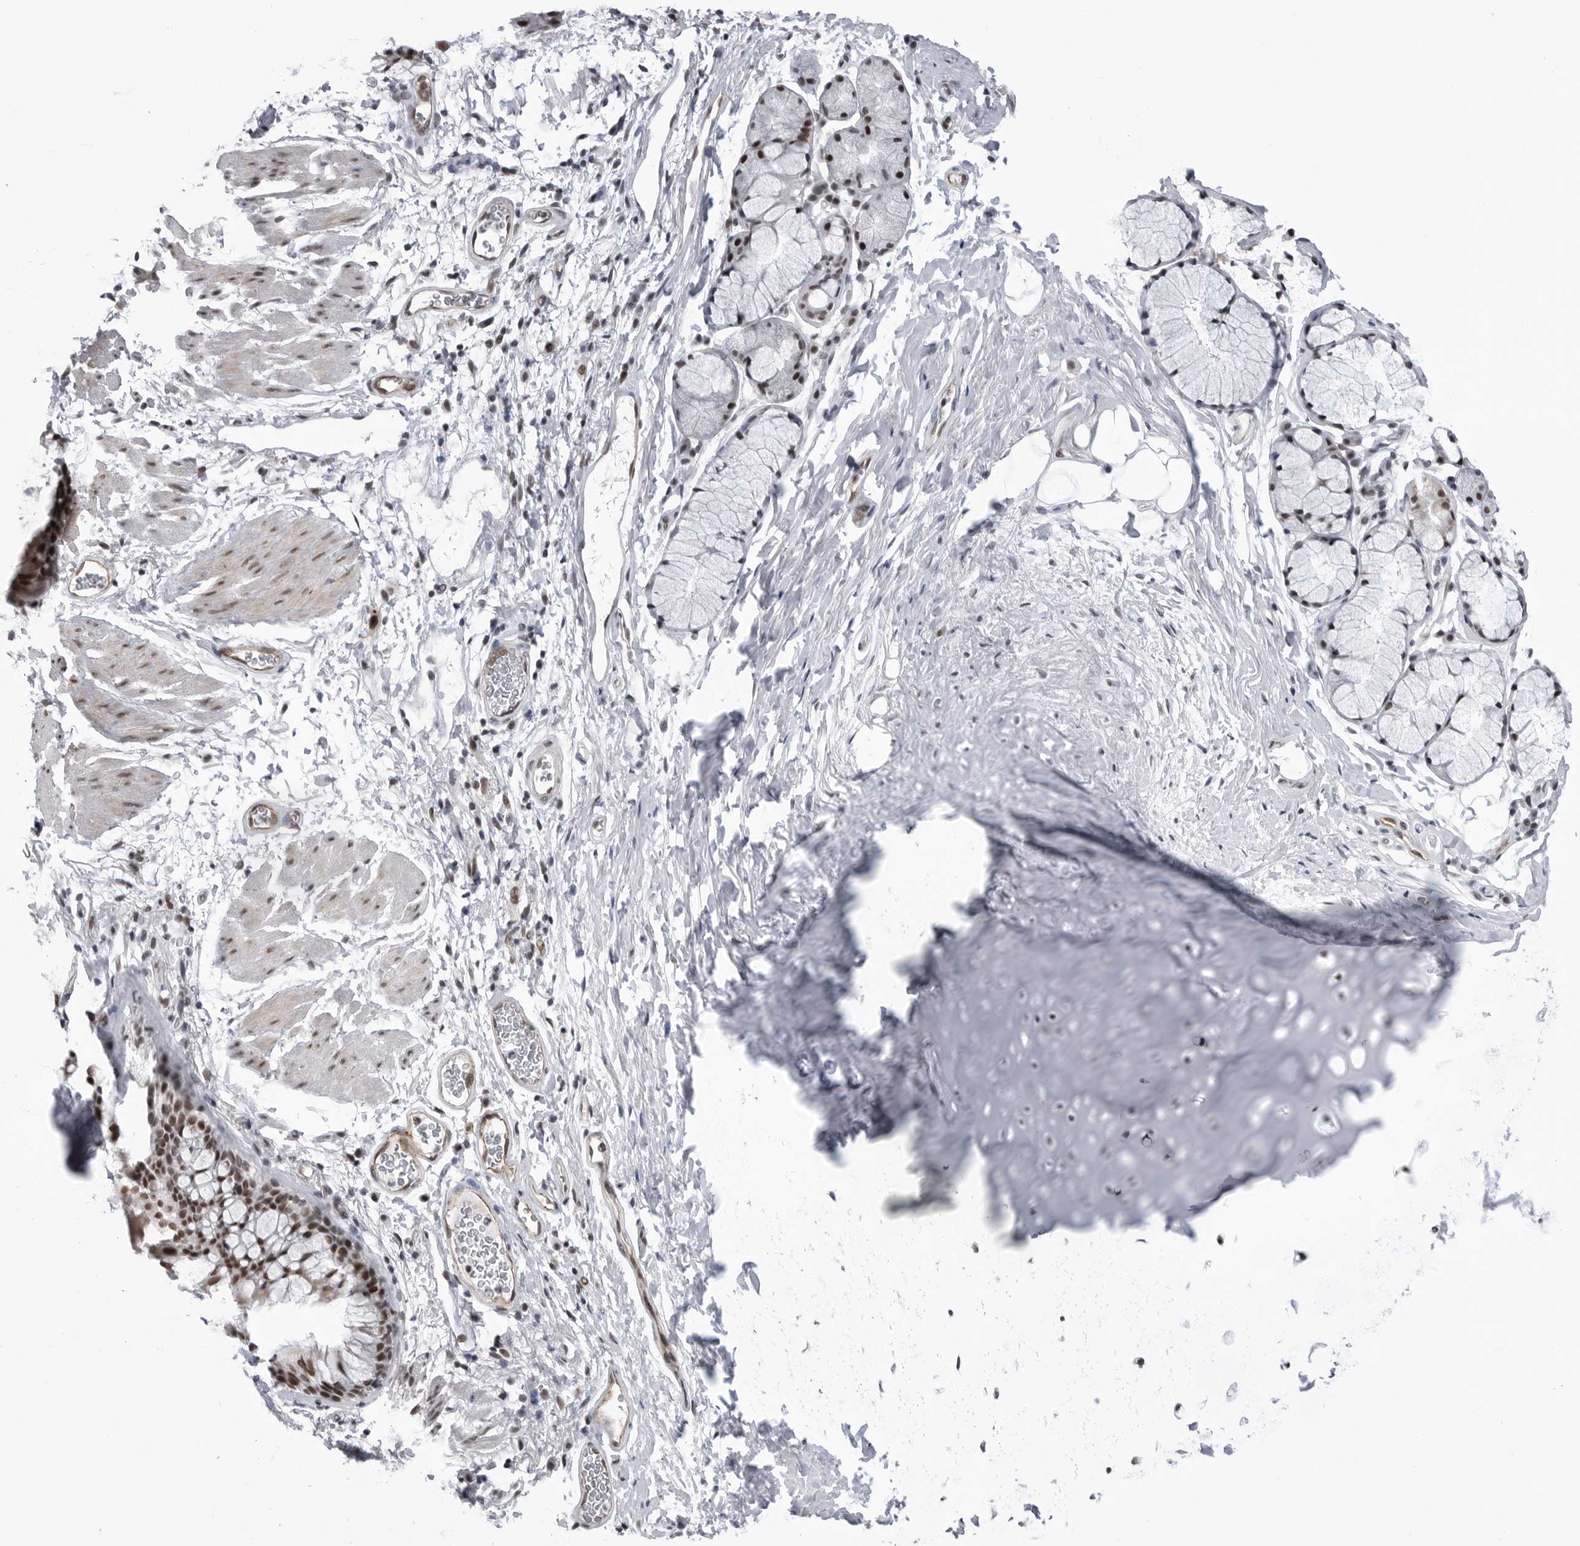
{"staining": {"intensity": "moderate", "quantity": ">75%", "location": "nuclear"}, "tissue": "bronchus", "cell_type": "Respiratory epithelial cells", "image_type": "normal", "snomed": [{"axis": "morphology", "description": "Normal tissue, NOS"}, {"axis": "topography", "description": "Cartilage tissue"}, {"axis": "topography", "description": "Bronchus"}], "caption": "Bronchus stained with DAB immunohistochemistry (IHC) exhibits medium levels of moderate nuclear positivity in about >75% of respiratory epithelial cells.", "gene": "RNF26", "patient": {"sex": "female", "age": 53}}